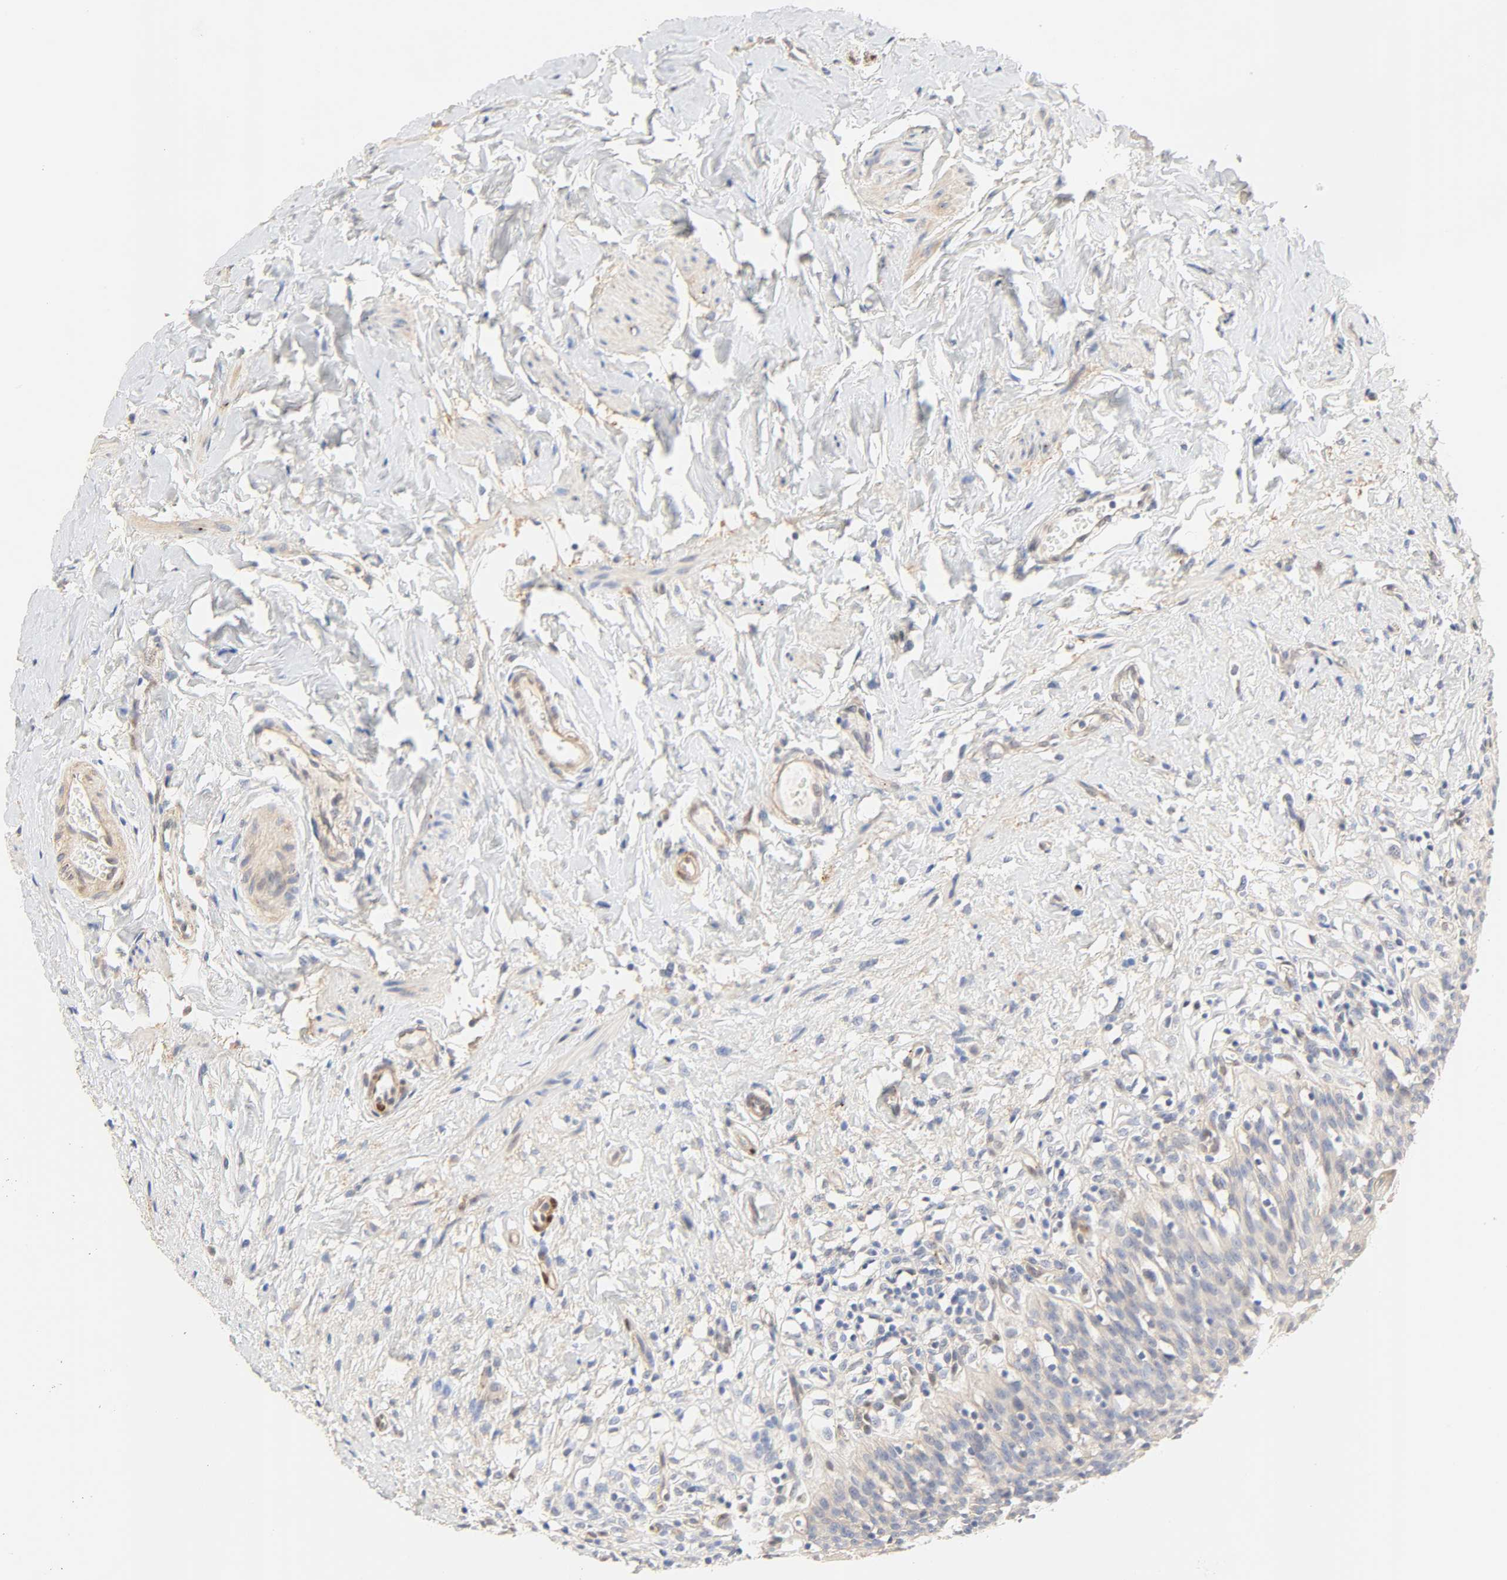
{"staining": {"intensity": "negative", "quantity": "none", "location": "none"}, "tissue": "urinary bladder", "cell_type": "Urothelial cells", "image_type": "normal", "snomed": [{"axis": "morphology", "description": "Normal tissue, NOS"}, {"axis": "topography", "description": "Urinary bladder"}], "caption": "IHC photomicrograph of normal urinary bladder stained for a protein (brown), which demonstrates no expression in urothelial cells. (DAB (3,3'-diaminobenzidine) immunohistochemistry (IHC) with hematoxylin counter stain).", "gene": "BORCS8", "patient": {"sex": "female", "age": 80}}